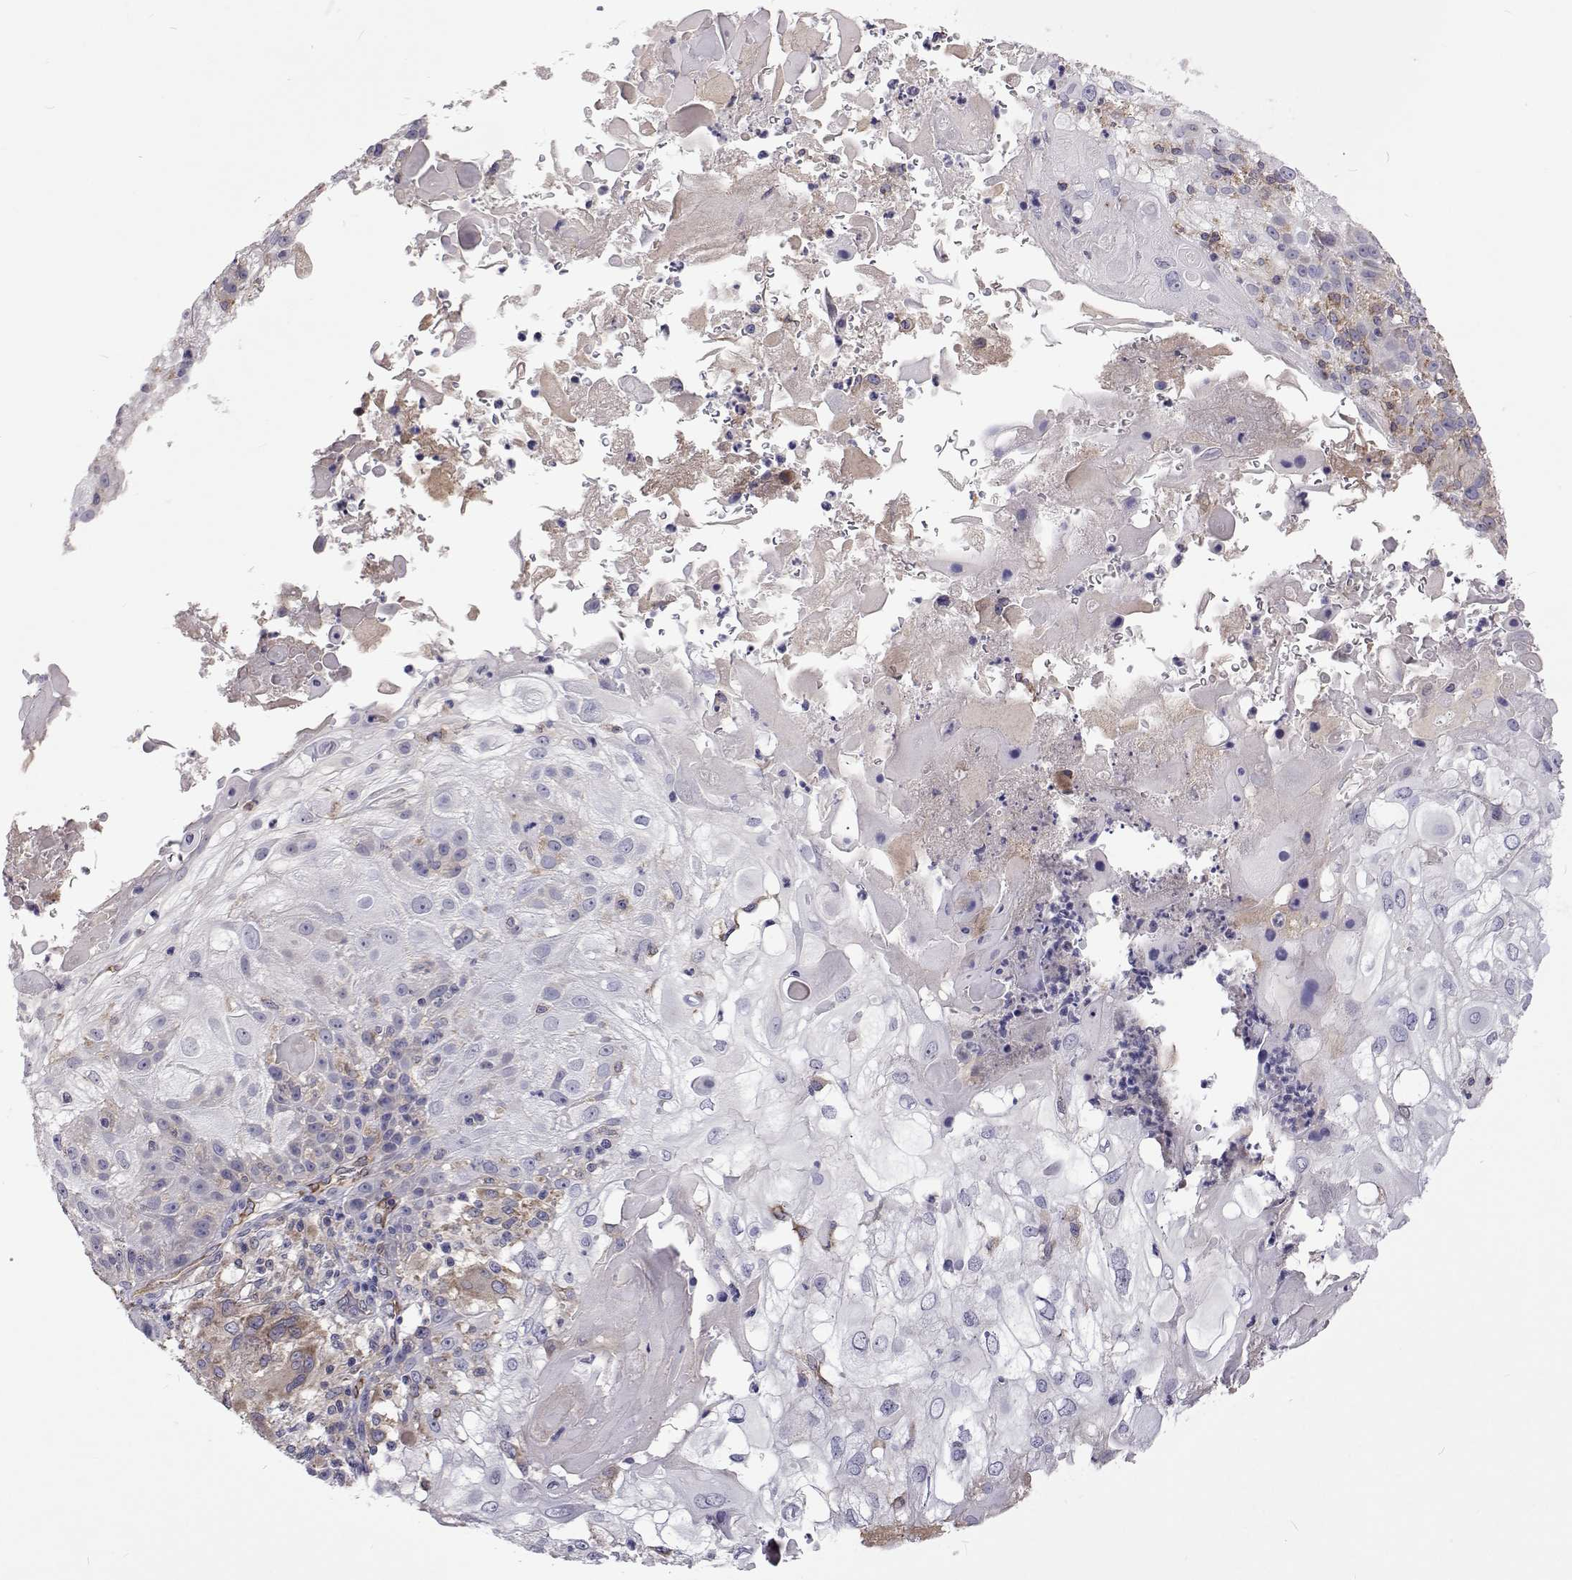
{"staining": {"intensity": "negative", "quantity": "none", "location": "none"}, "tissue": "skin cancer", "cell_type": "Tumor cells", "image_type": "cancer", "snomed": [{"axis": "morphology", "description": "Normal tissue, NOS"}, {"axis": "morphology", "description": "Squamous cell carcinoma, NOS"}, {"axis": "topography", "description": "Skin"}], "caption": "Tumor cells show no significant protein expression in skin cancer (squamous cell carcinoma).", "gene": "TCF15", "patient": {"sex": "female", "age": 83}}